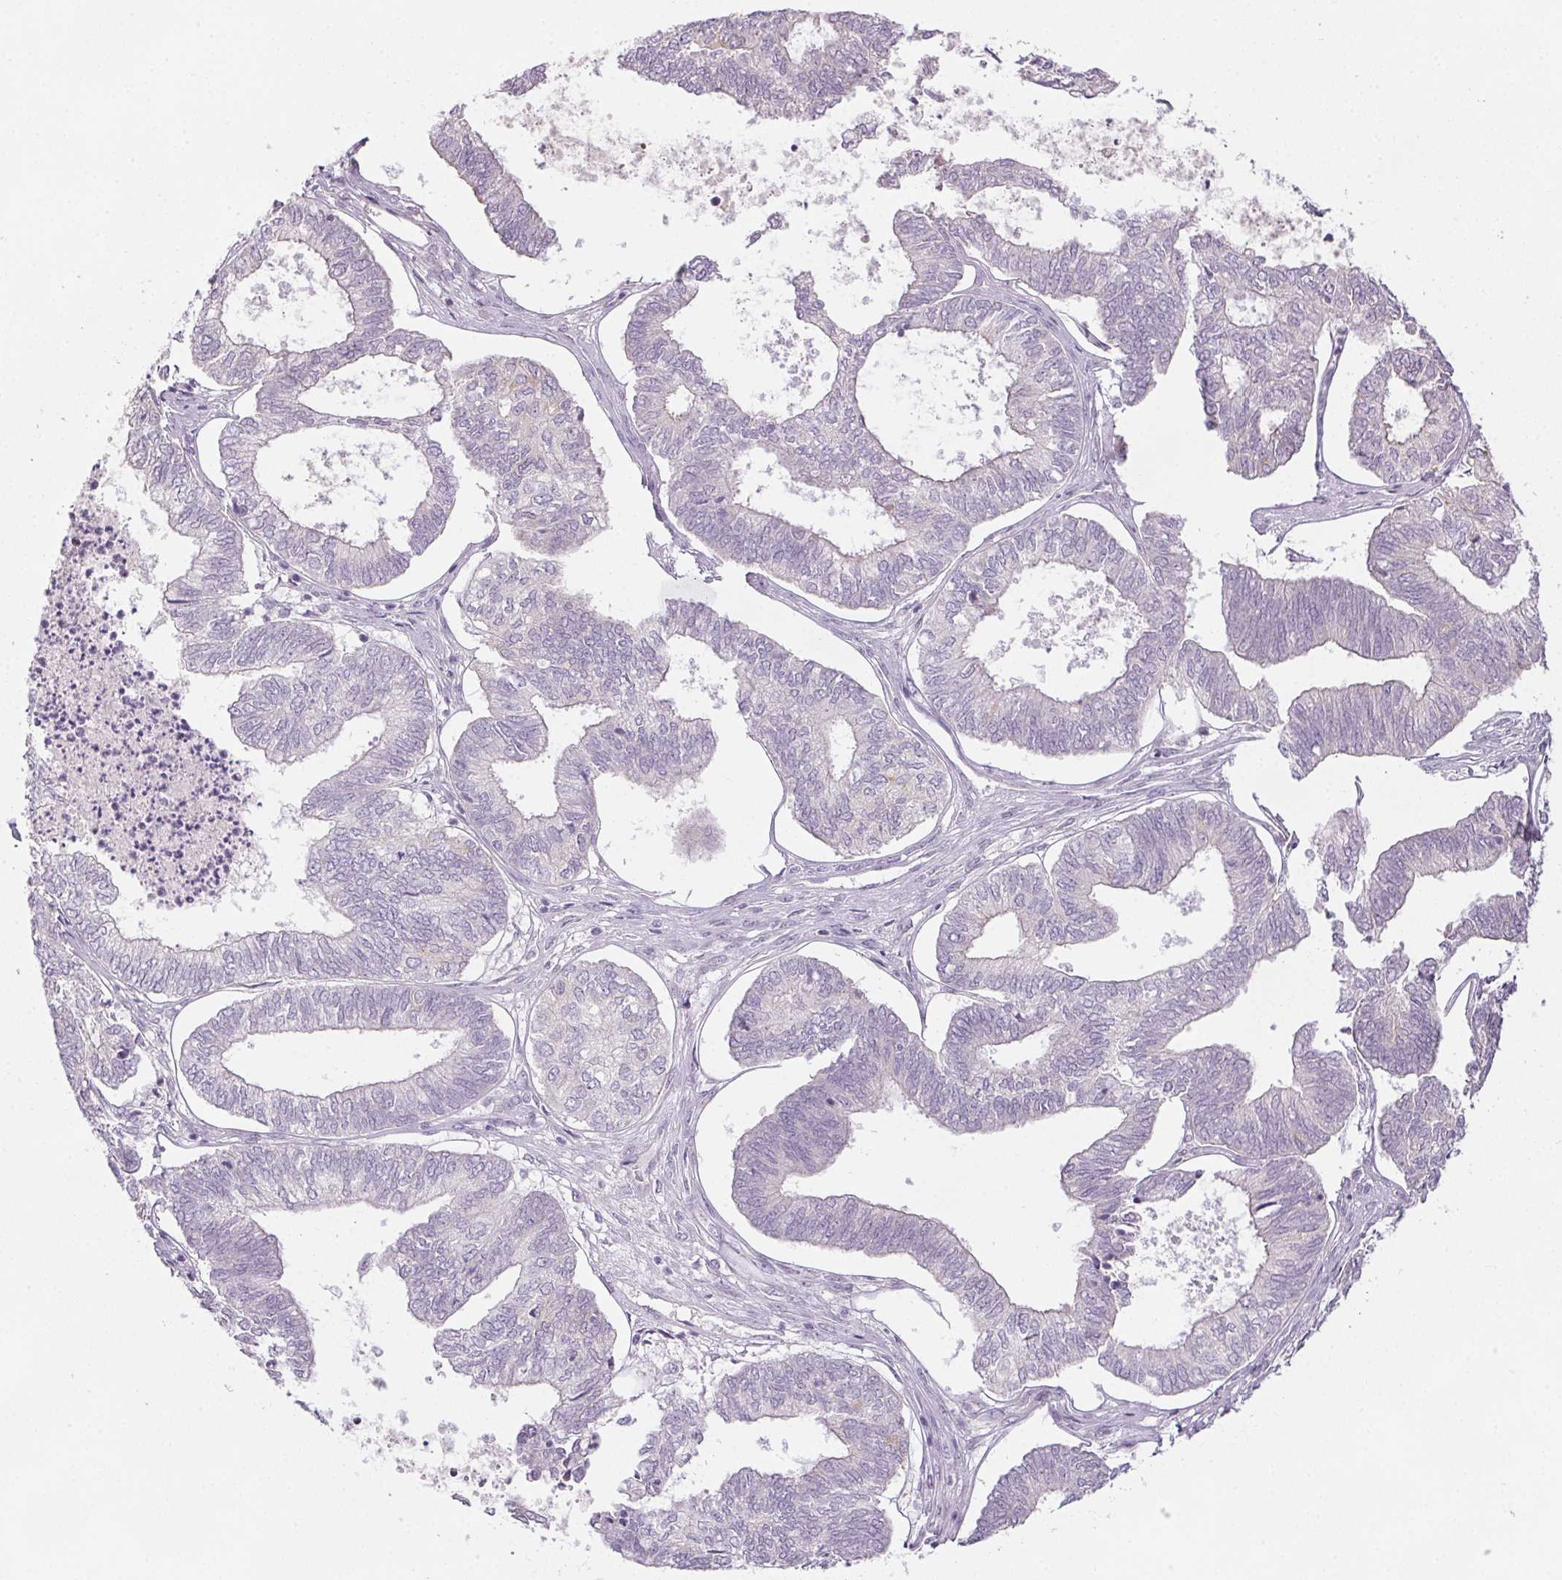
{"staining": {"intensity": "negative", "quantity": "none", "location": "none"}, "tissue": "ovarian cancer", "cell_type": "Tumor cells", "image_type": "cancer", "snomed": [{"axis": "morphology", "description": "Carcinoma, endometroid"}, {"axis": "topography", "description": "Ovary"}], "caption": "Tumor cells show no significant expression in ovarian endometroid carcinoma.", "gene": "CTCFL", "patient": {"sex": "female", "age": 64}}